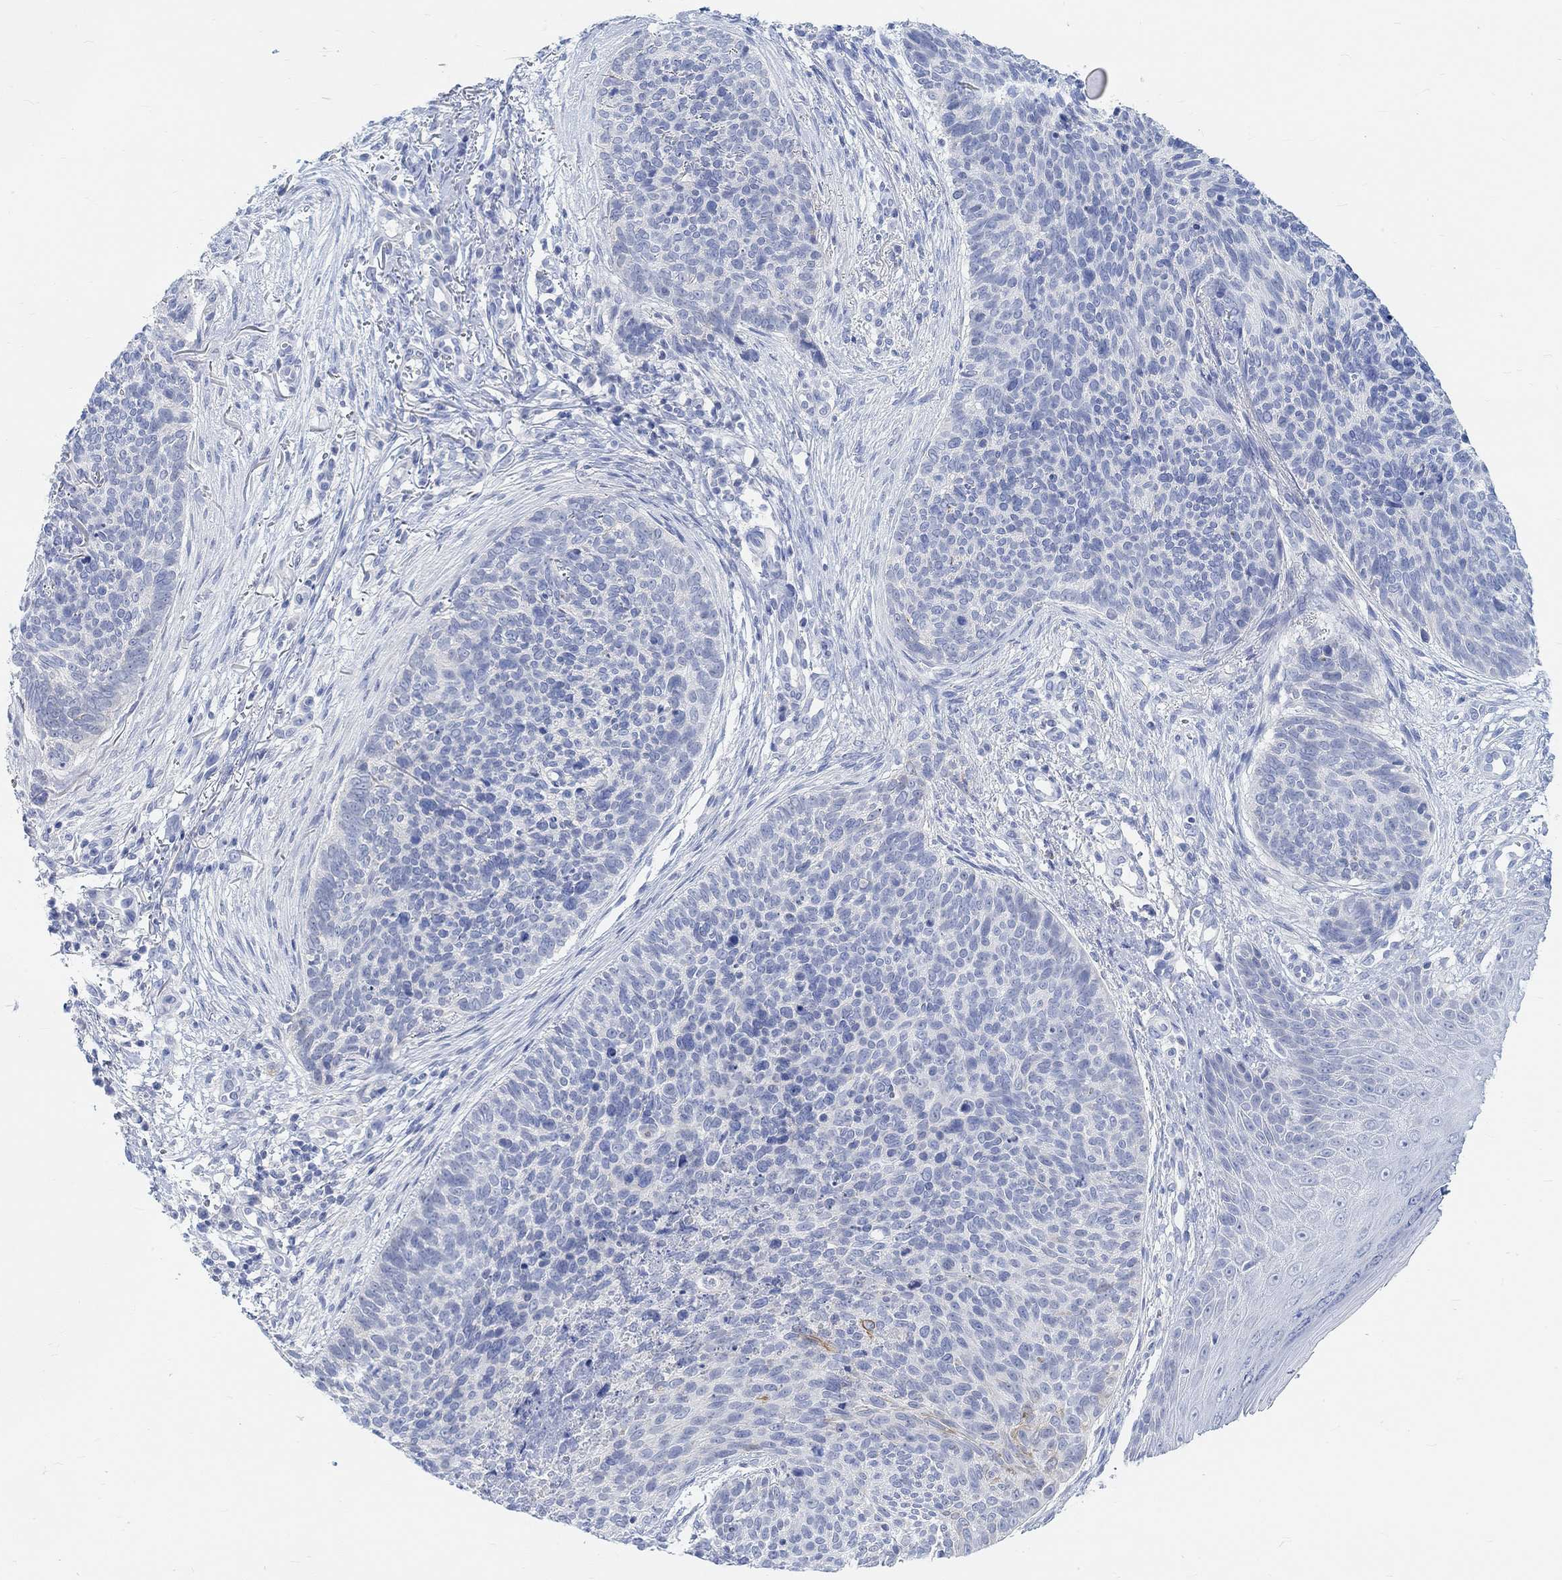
{"staining": {"intensity": "negative", "quantity": "none", "location": "none"}, "tissue": "skin cancer", "cell_type": "Tumor cells", "image_type": "cancer", "snomed": [{"axis": "morphology", "description": "Basal cell carcinoma"}, {"axis": "topography", "description": "Skin"}], "caption": "Human skin cancer stained for a protein using immunohistochemistry (IHC) exhibits no expression in tumor cells.", "gene": "ENO4", "patient": {"sex": "male", "age": 64}}